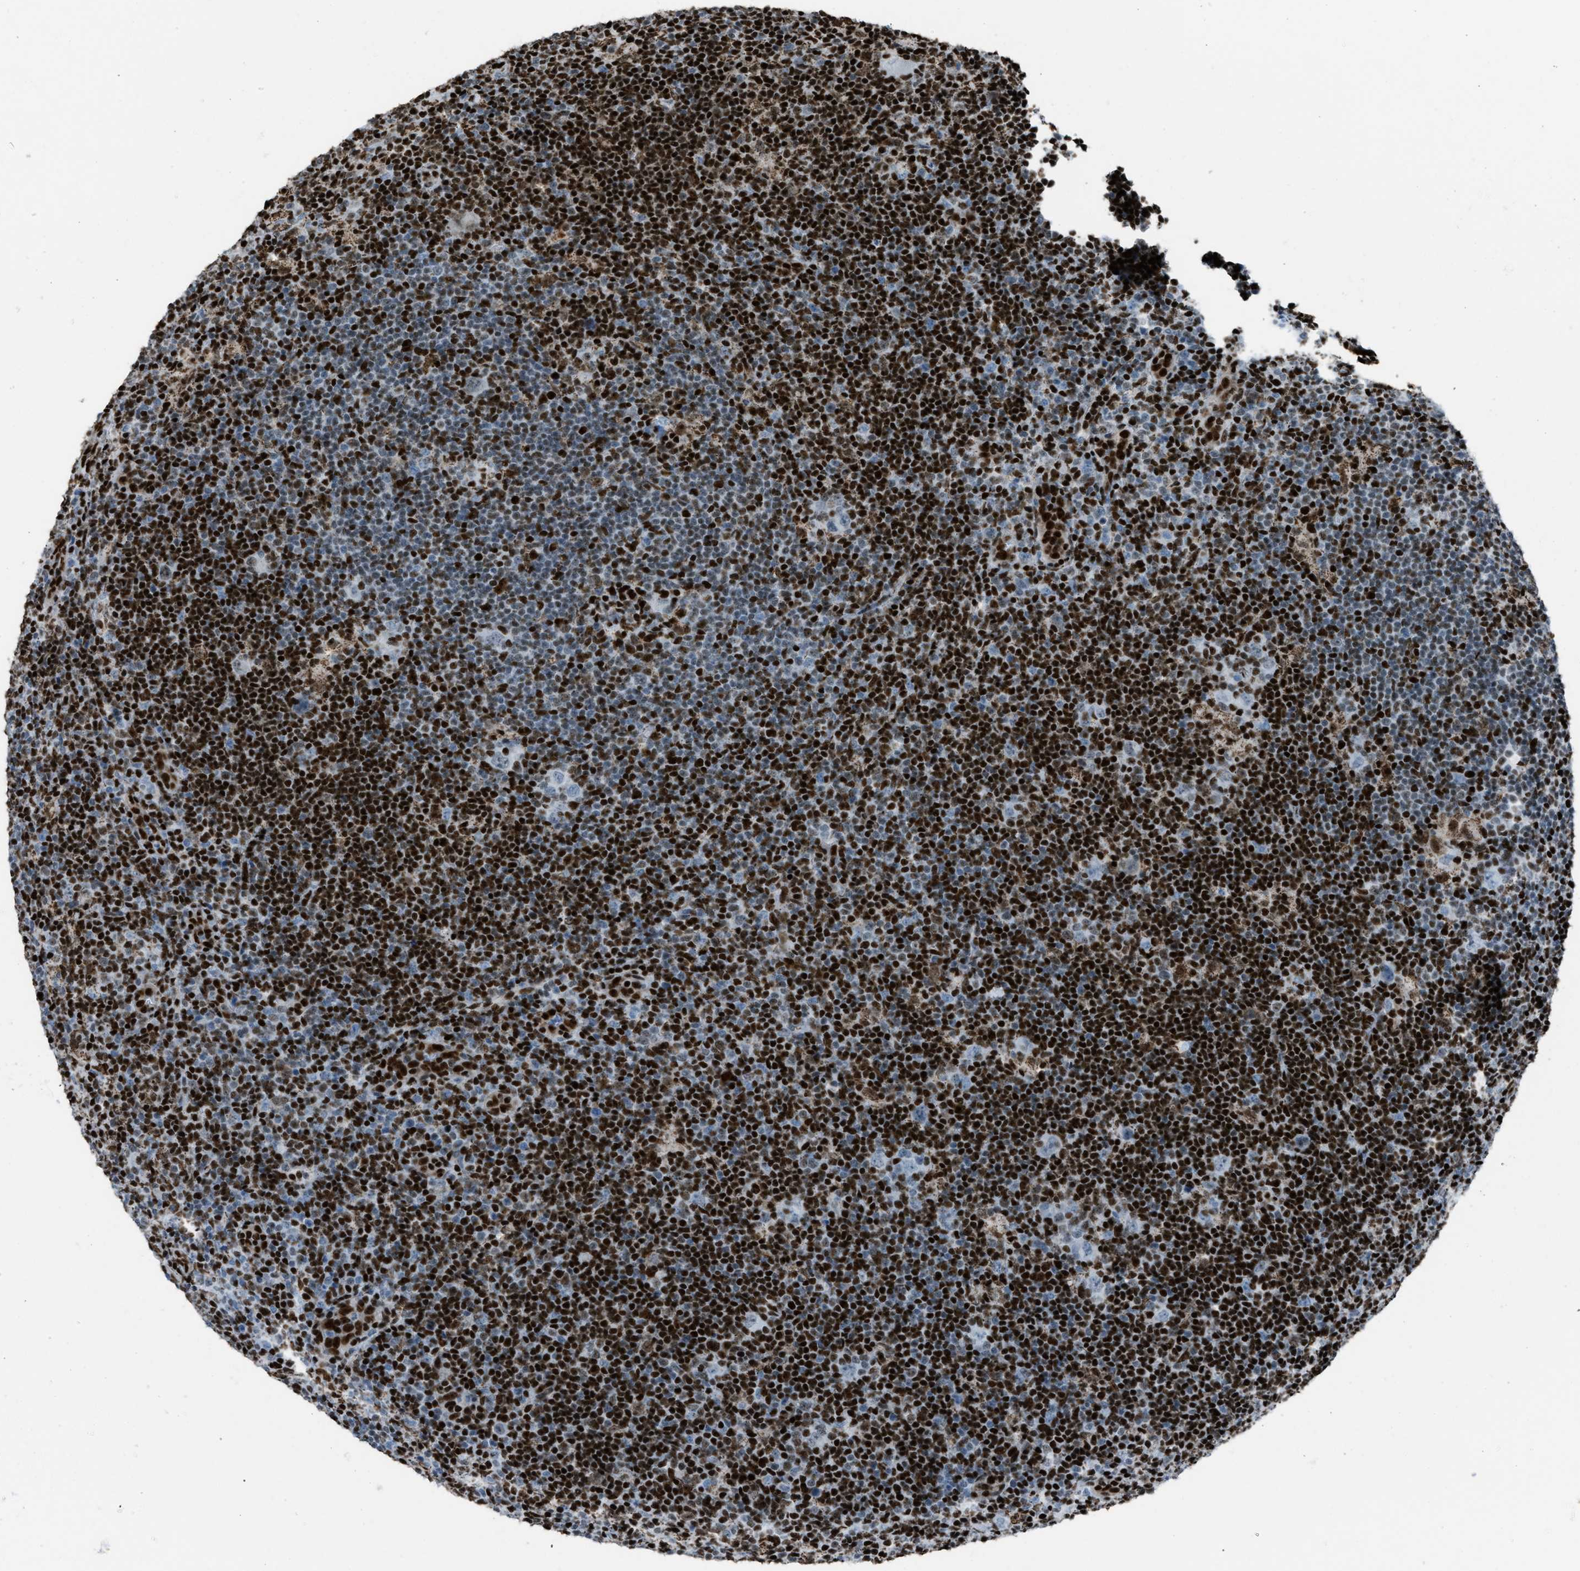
{"staining": {"intensity": "weak", "quantity": "<25%", "location": "nuclear"}, "tissue": "lymphoma", "cell_type": "Tumor cells", "image_type": "cancer", "snomed": [{"axis": "morphology", "description": "Hodgkin's disease, NOS"}, {"axis": "topography", "description": "Lymph node"}], "caption": "Photomicrograph shows no significant protein staining in tumor cells of lymphoma.", "gene": "SLFN5", "patient": {"sex": "female", "age": 57}}